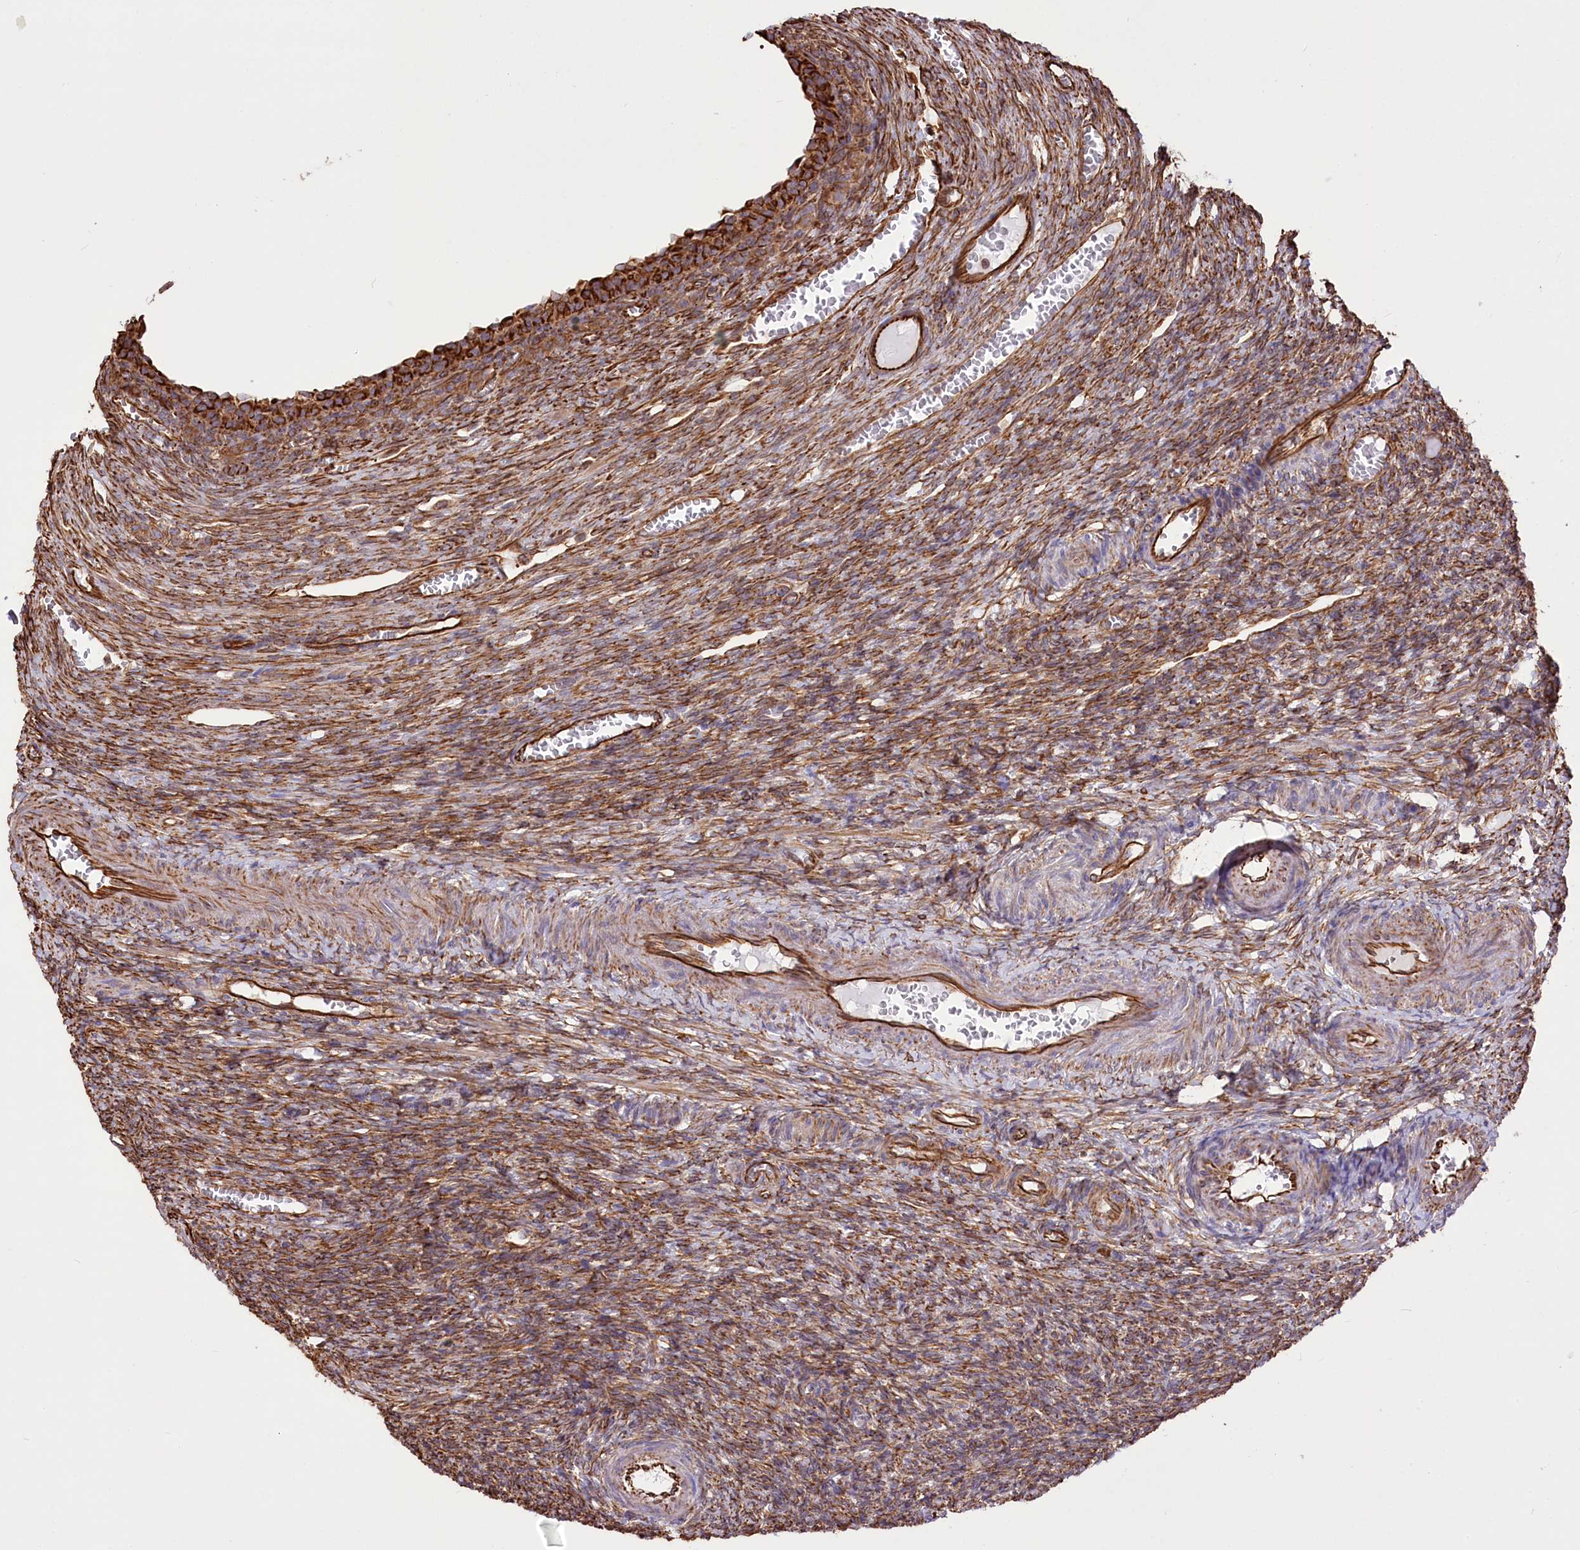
{"staining": {"intensity": "moderate", "quantity": ">75%", "location": "cytoplasmic/membranous"}, "tissue": "ovary", "cell_type": "Follicle cells", "image_type": "normal", "snomed": [{"axis": "morphology", "description": "Normal tissue, NOS"}, {"axis": "topography", "description": "Ovary"}], "caption": "DAB (3,3'-diaminobenzidine) immunohistochemical staining of normal human ovary reveals moderate cytoplasmic/membranous protein staining in about >75% of follicle cells.", "gene": "TTC1", "patient": {"sex": "female", "age": 27}}